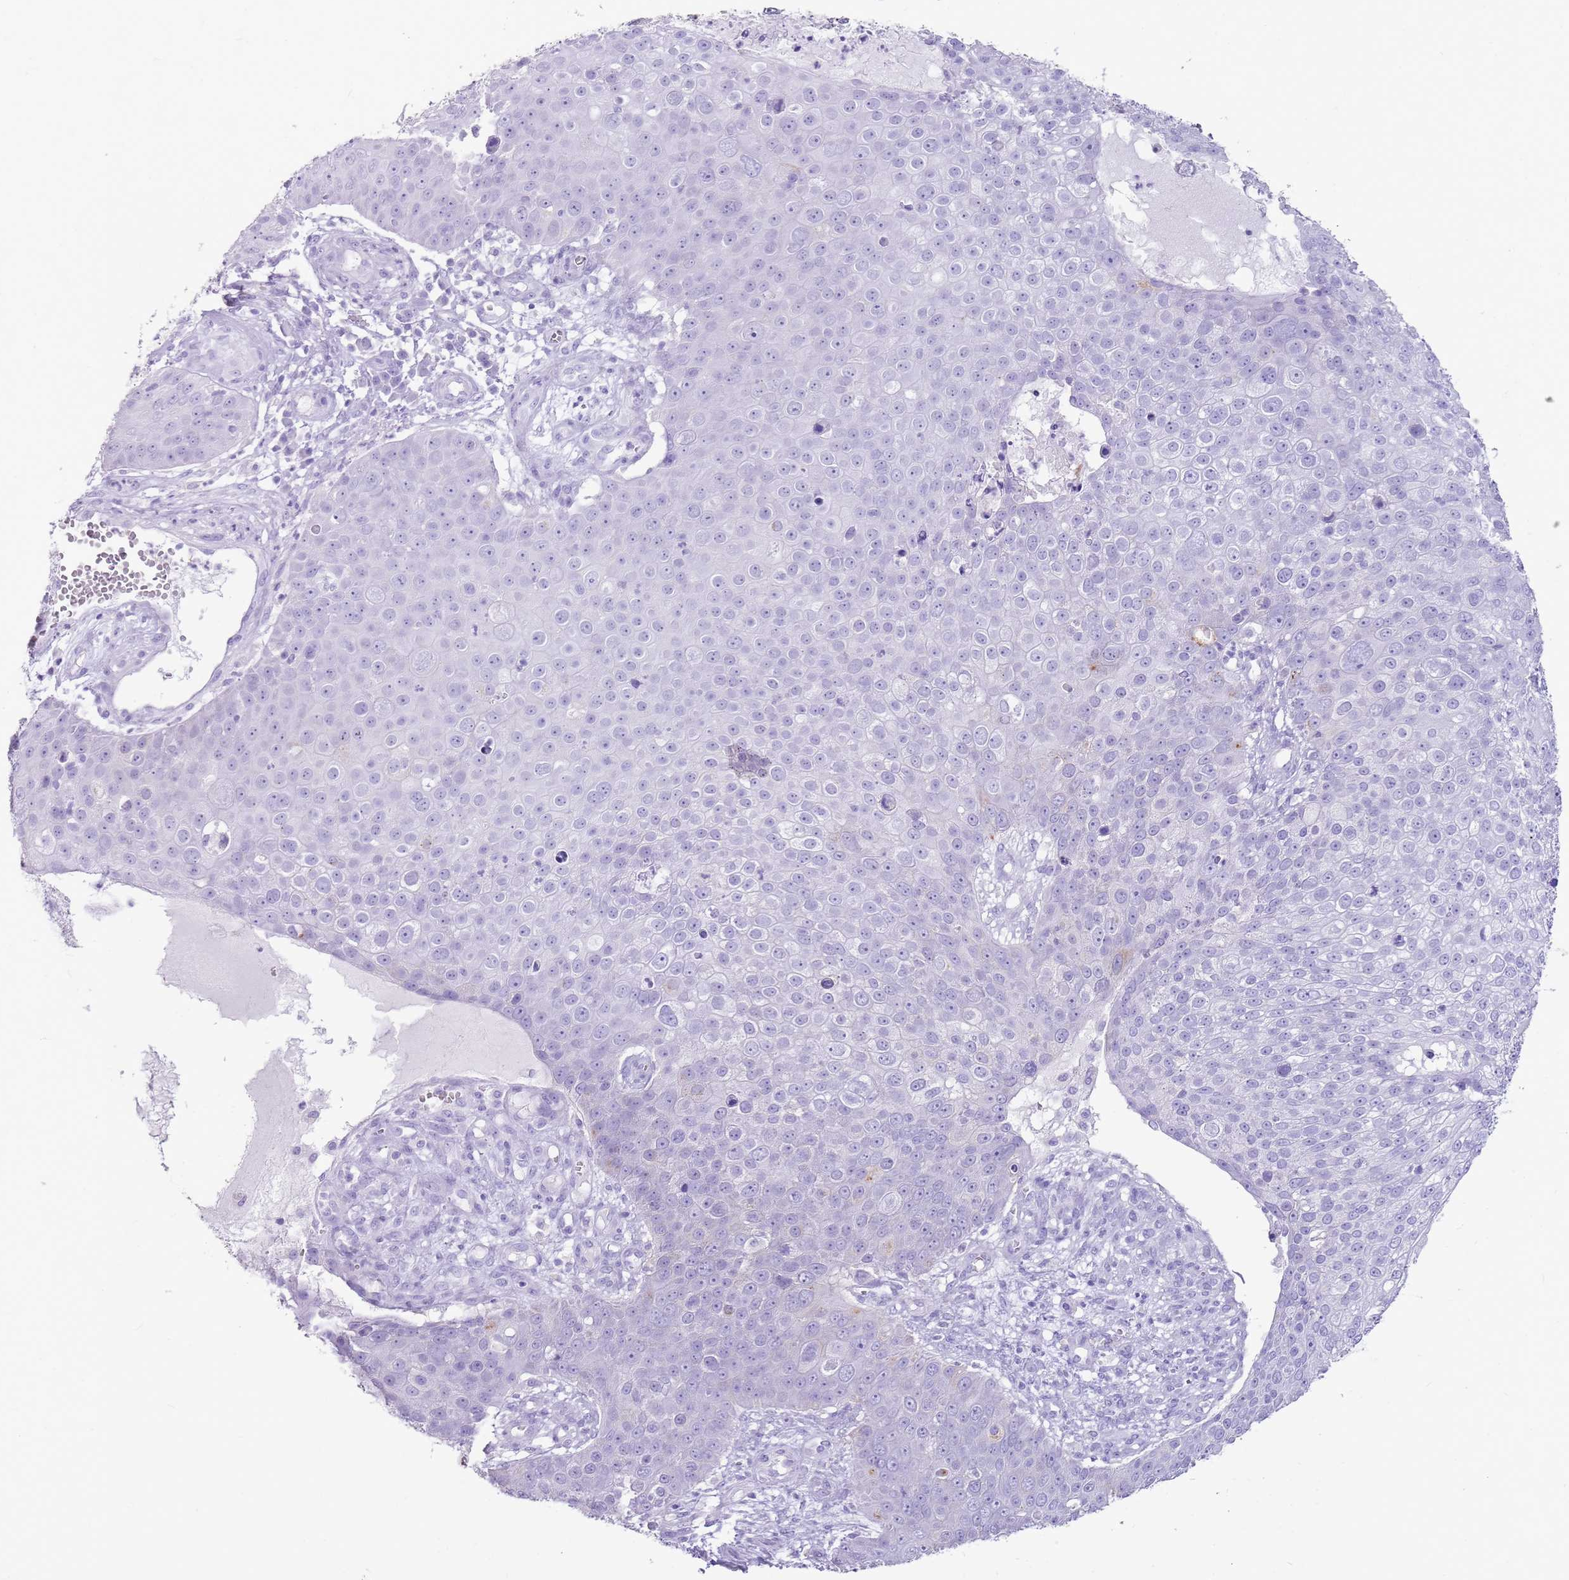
{"staining": {"intensity": "negative", "quantity": "none", "location": "none"}, "tissue": "skin cancer", "cell_type": "Tumor cells", "image_type": "cancer", "snomed": [{"axis": "morphology", "description": "Squamous cell carcinoma, NOS"}, {"axis": "topography", "description": "Skin"}], "caption": "Tumor cells are negative for protein expression in human skin squamous cell carcinoma.", "gene": "NBPF3", "patient": {"sex": "male", "age": 71}}